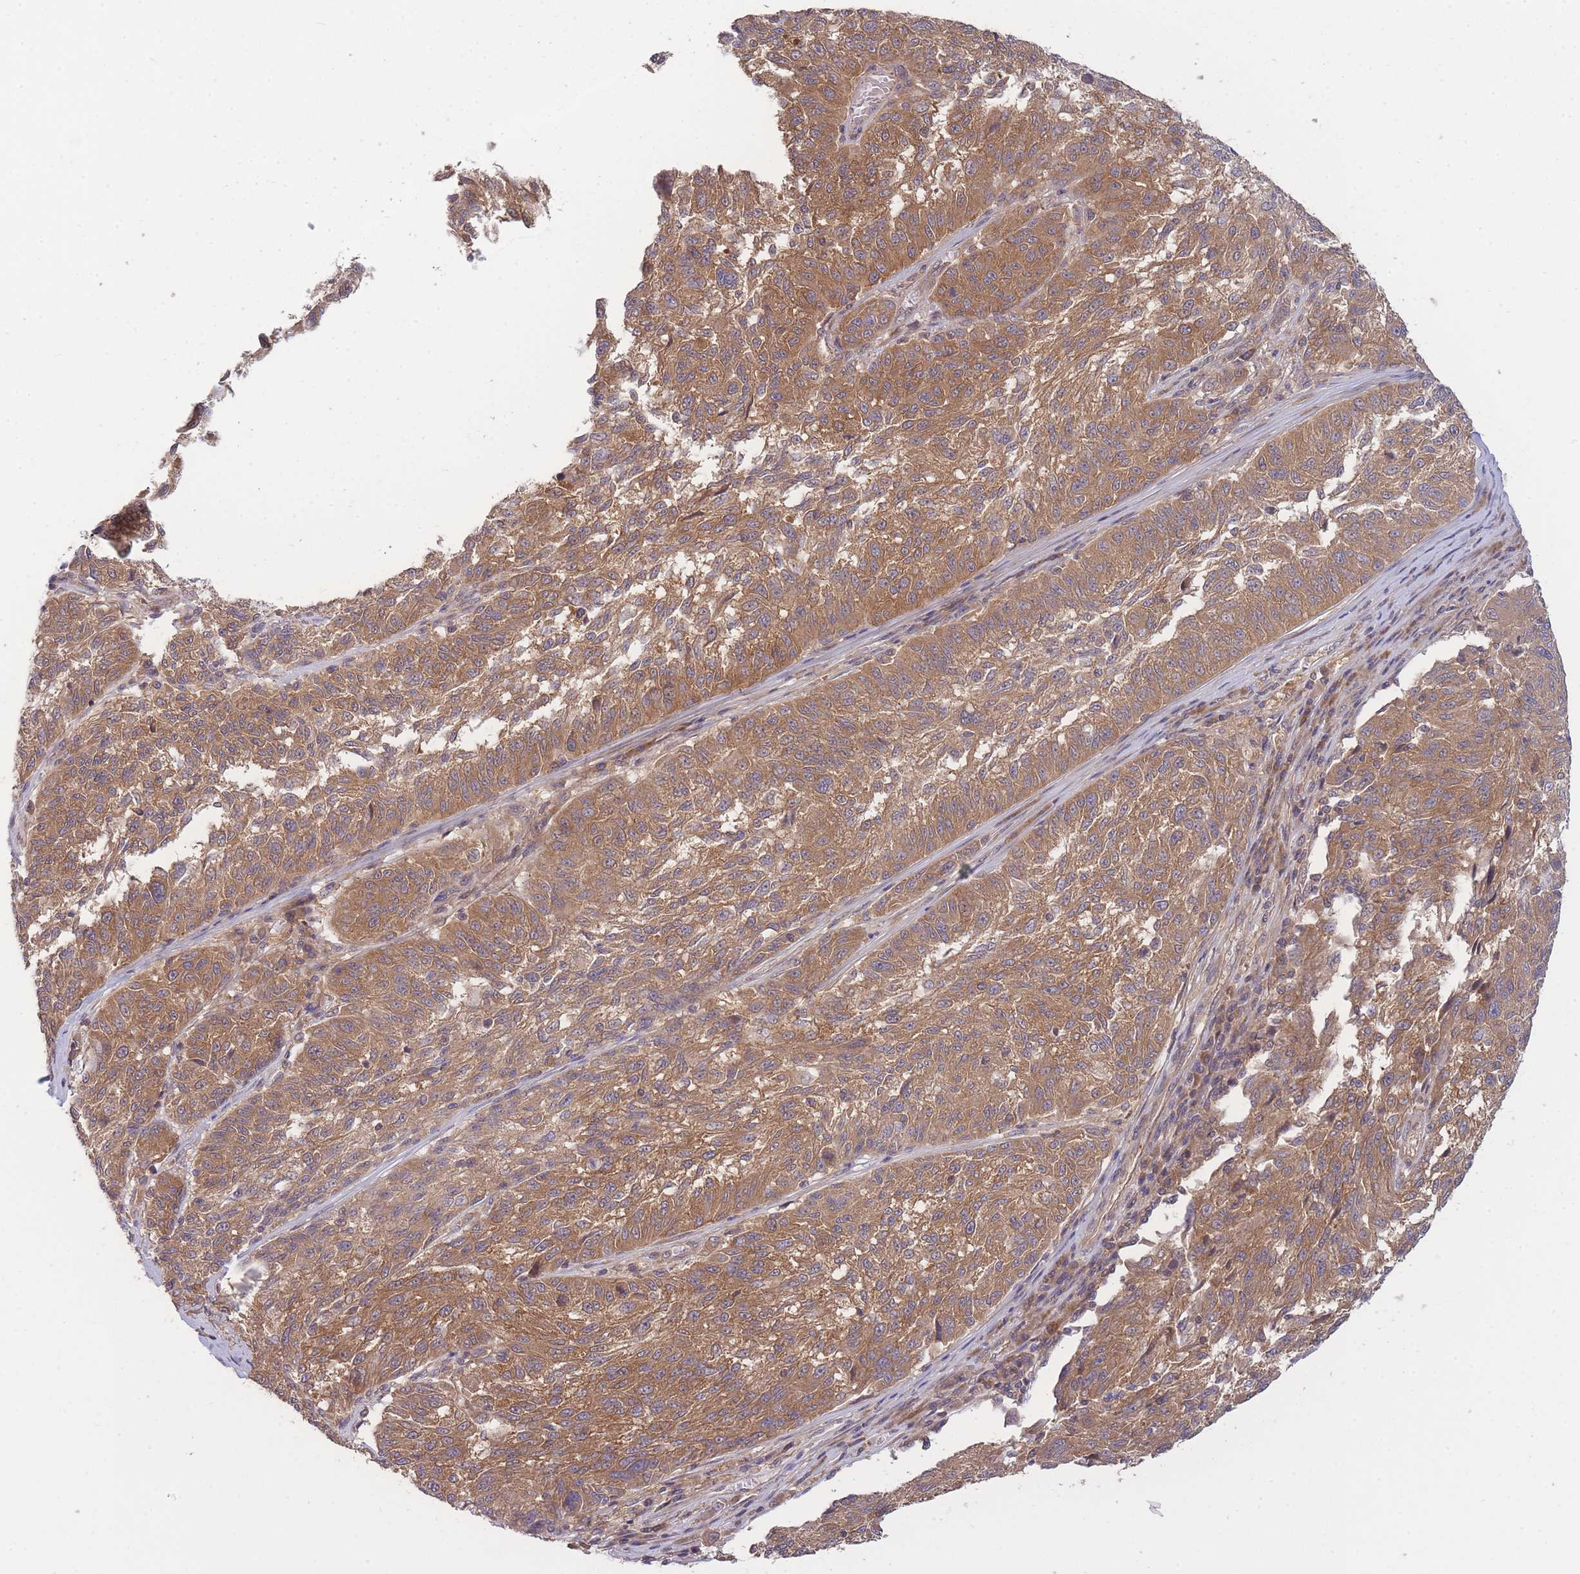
{"staining": {"intensity": "moderate", "quantity": ">75%", "location": "cytoplasmic/membranous"}, "tissue": "melanoma", "cell_type": "Tumor cells", "image_type": "cancer", "snomed": [{"axis": "morphology", "description": "Malignant melanoma, NOS"}, {"axis": "topography", "description": "Skin"}], "caption": "Protein analysis of melanoma tissue exhibits moderate cytoplasmic/membranous staining in about >75% of tumor cells.", "gene": "PFDN6", "patient": {"sex": "male", "age": 53}}